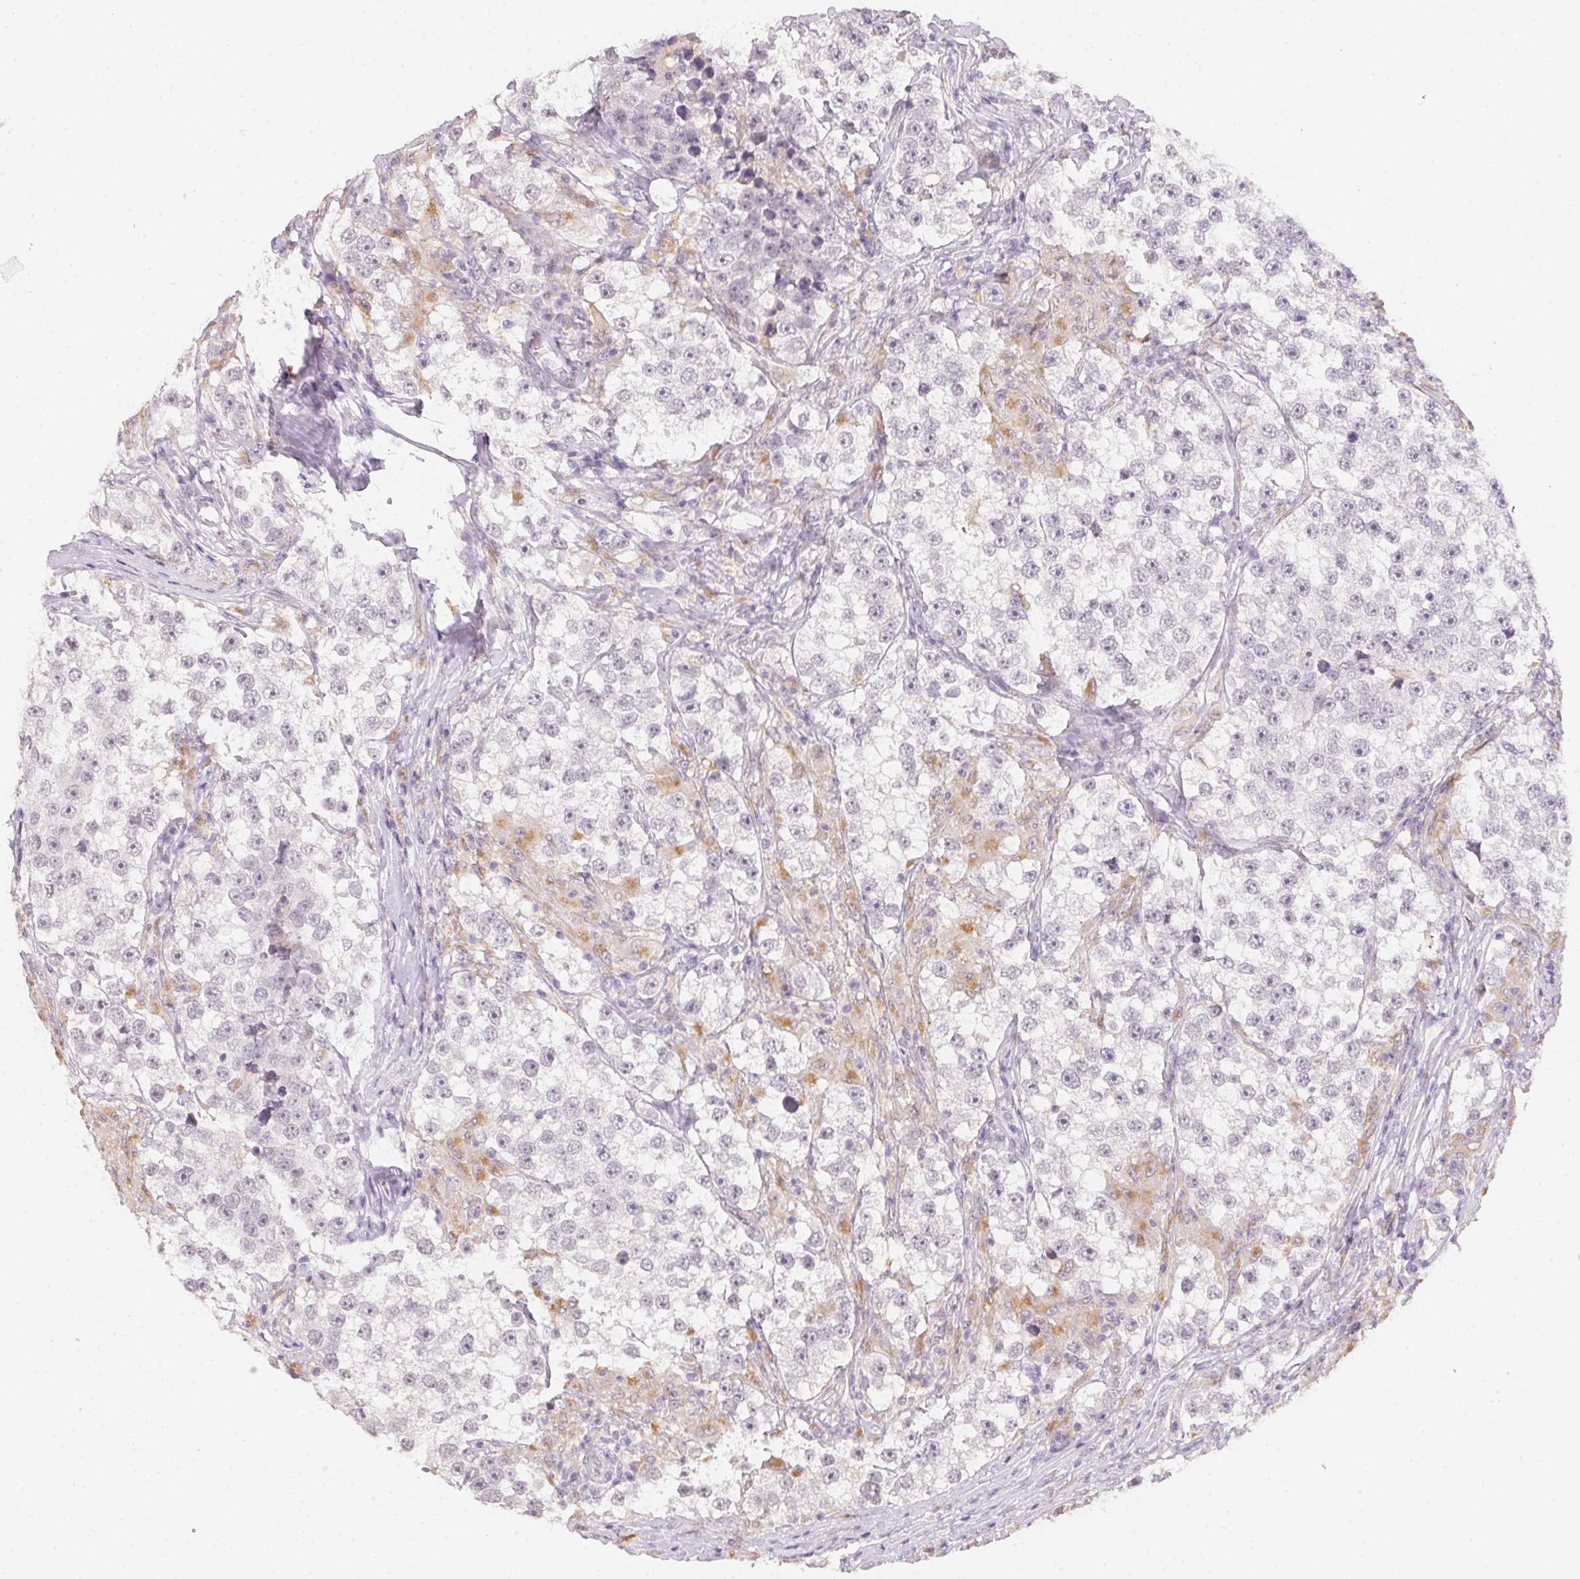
{"staining": {"intensity": "negative", "quantity": "none", "location": "none"}, "tissue": "testis cancer", "cell_type": "Tumor cells", "image_type": "cancer", "snomed": [{"axis": "morphology", "description": "Seminoma, NOS"}, {"axis": "topography", "description": "Testis"}], "caption": "A micrograph of testis cancer (seminoma) stained for a protein demonstrates no brown staining in tumor cells.", "gene": "SLC6A18", "patient": {"sex": "male", "age": 46}}